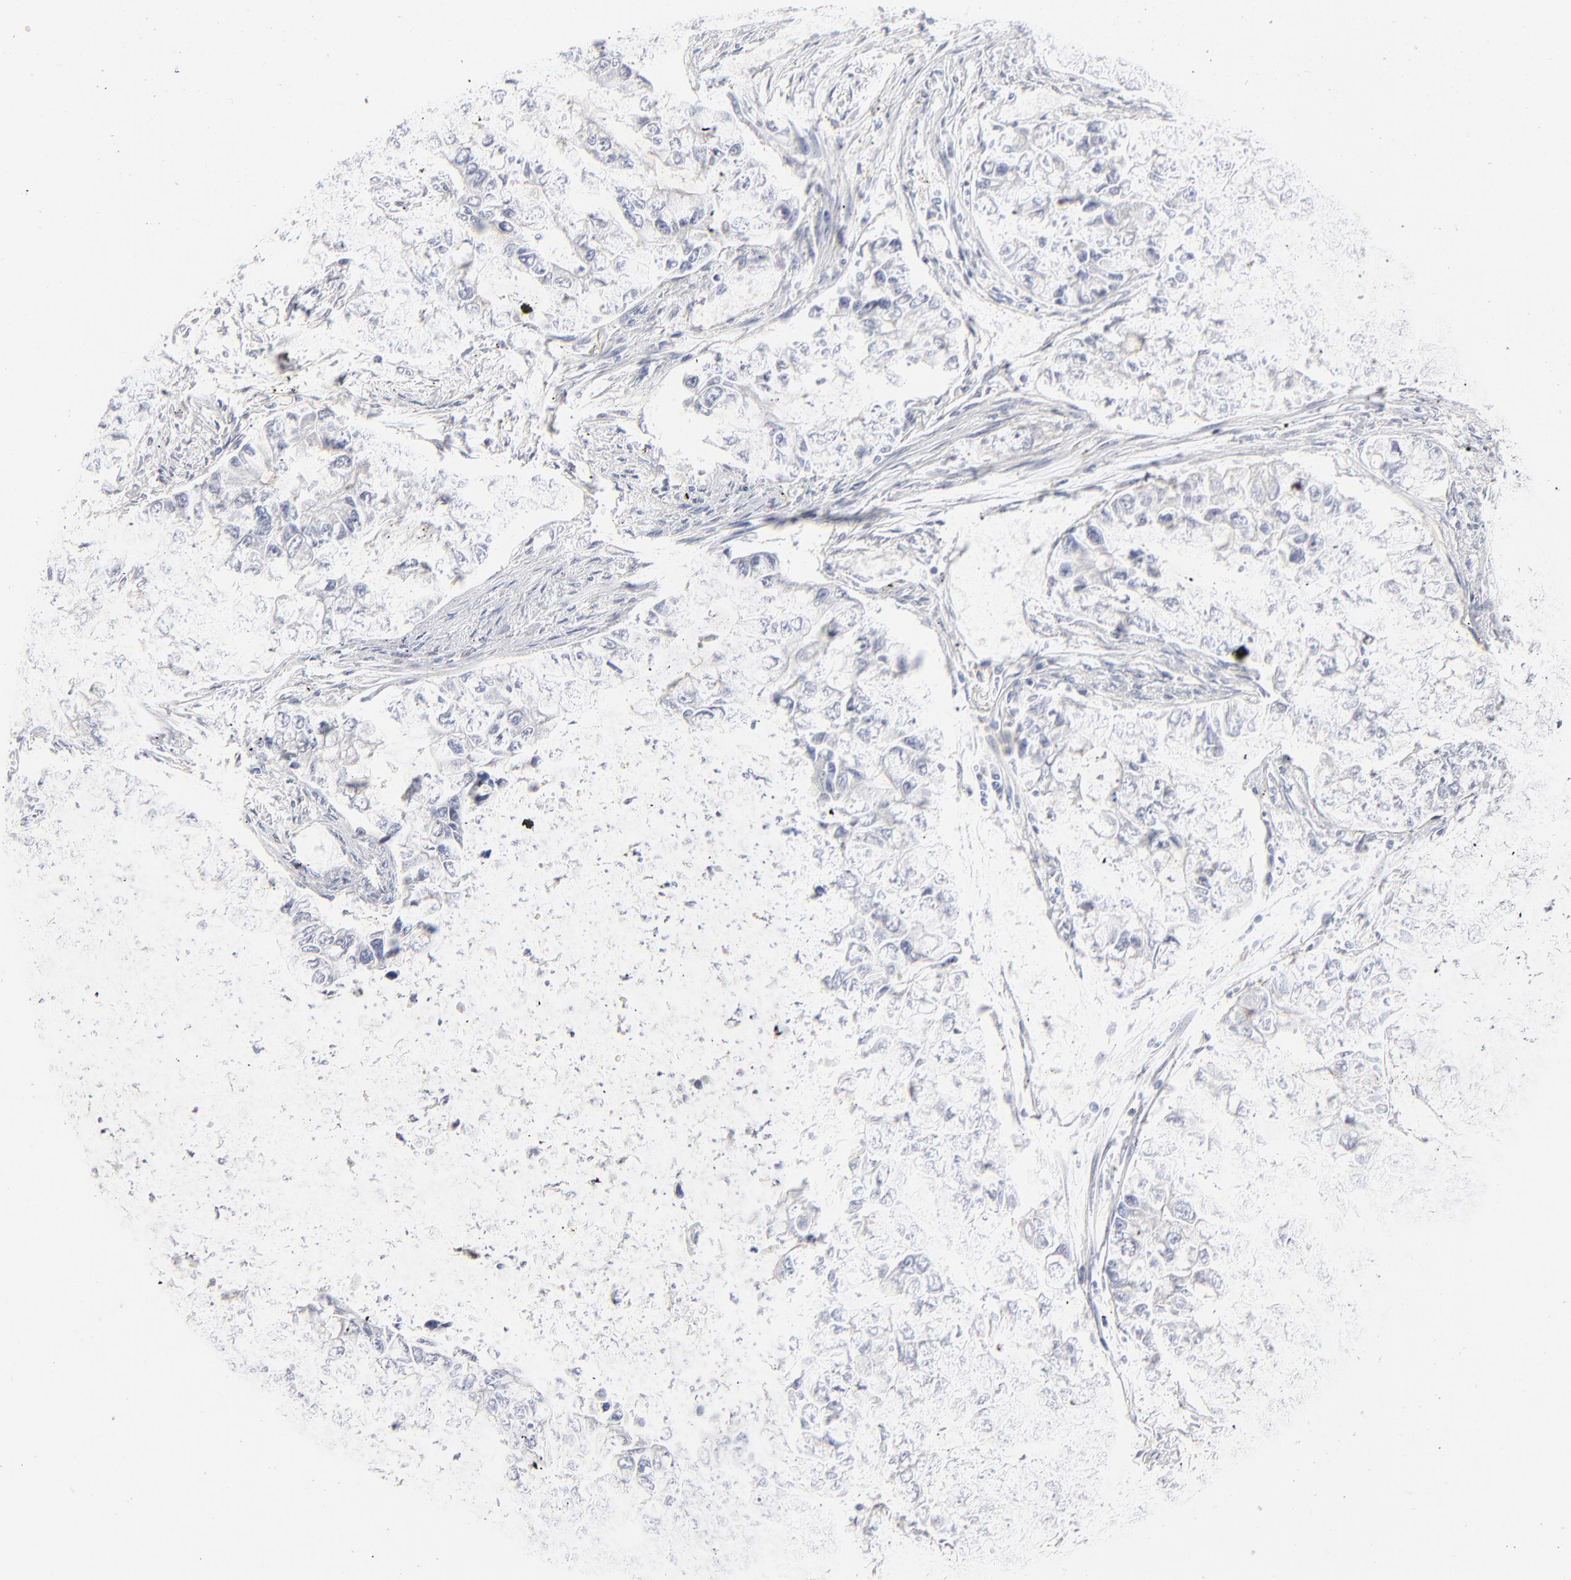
{"staining": {"intensity": "negative", "quantity": "none", "location": "none"}, "tissue": "lung cancer", "cell_type": "Tumor cells", "image_type": "cancer", "snomed": [{"axis": "morphology", "description": "Adenocarcinoma, NOS"}, {"axis": "topography", "description": "Lung"}], "caption": "Immunohistochemical staining of human adenocarcinoma (lung) reveals no significant expression in tumor cells.", "gene": "RBM3", "patient": {"sex": "female", "age": 51}}